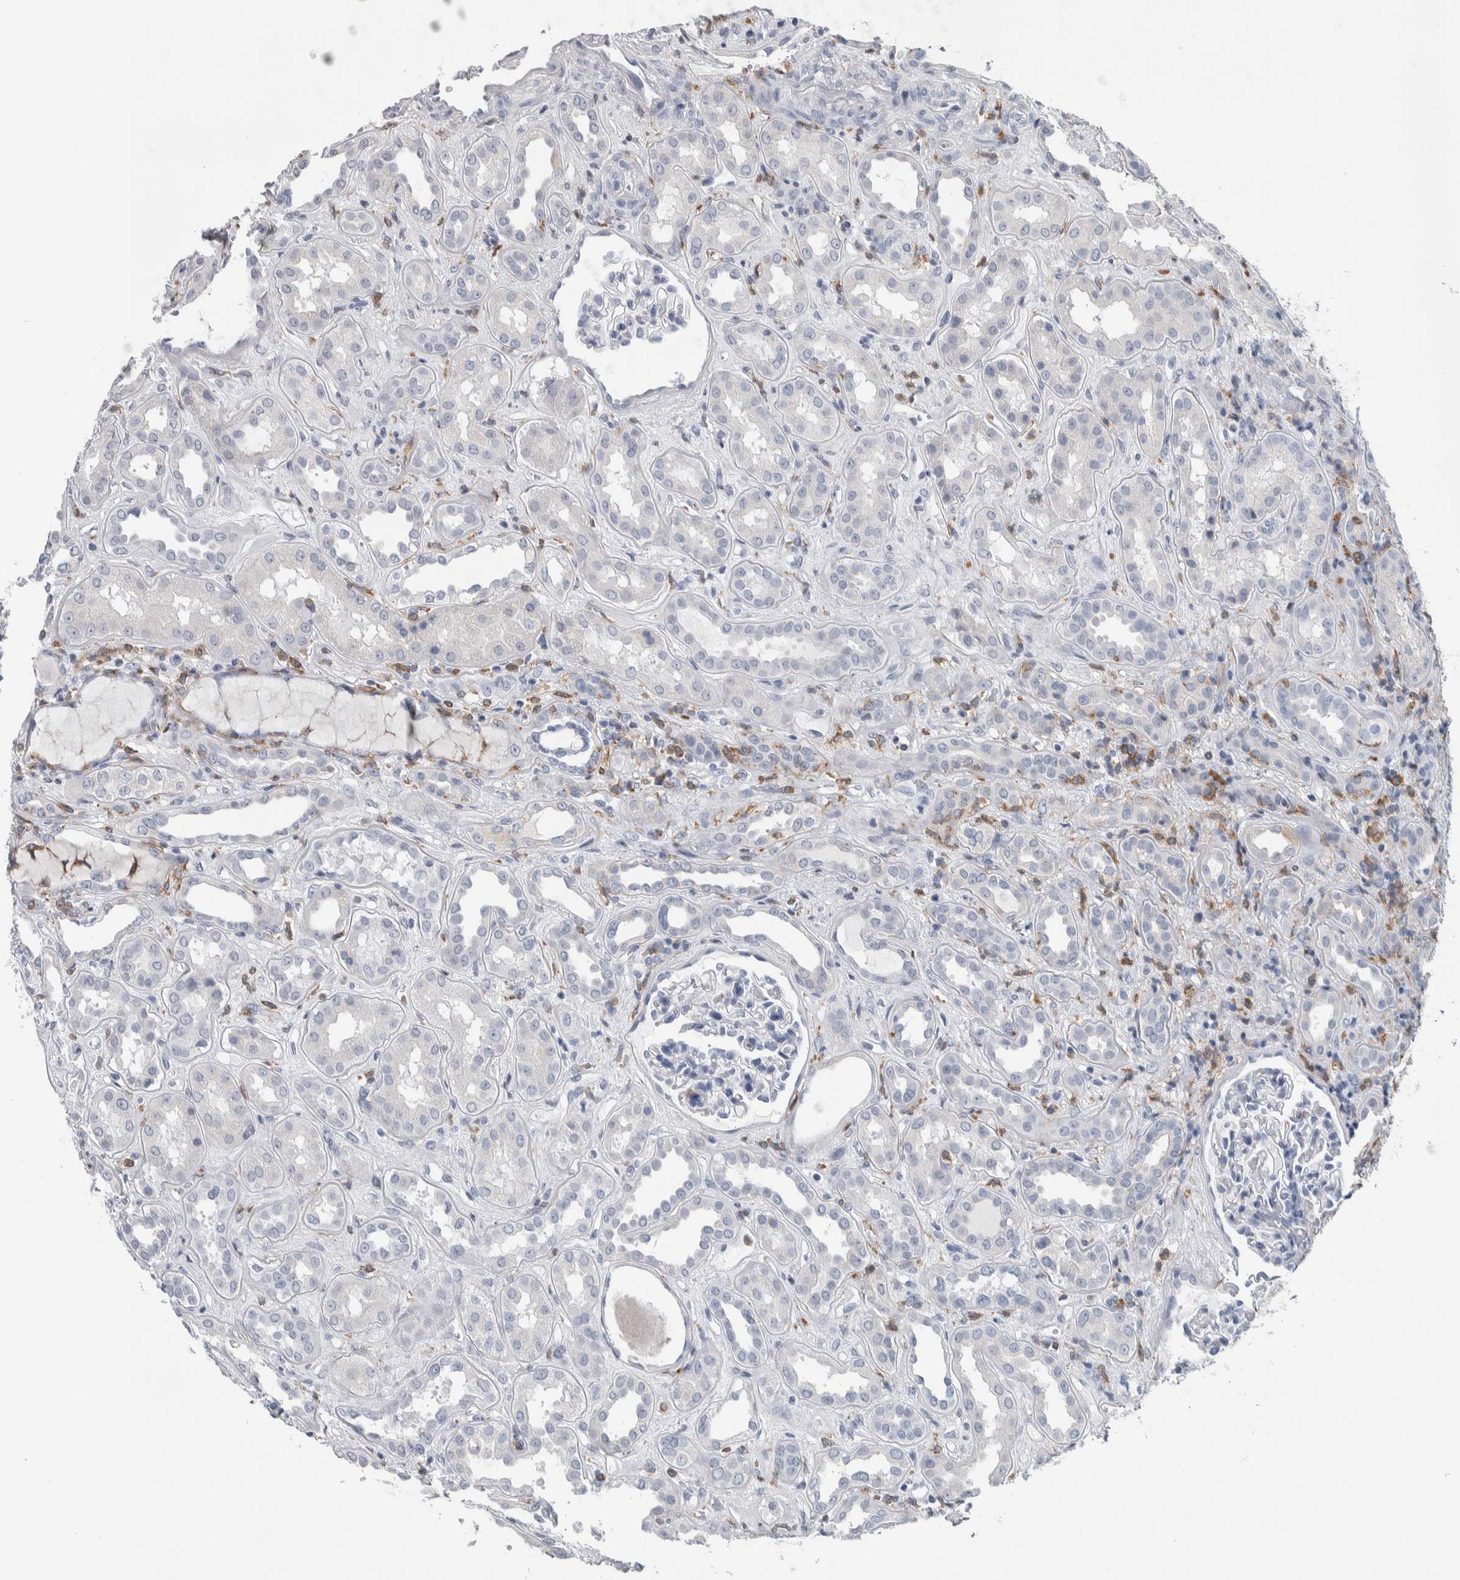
{"staining": {"intensity": "negative", "quantity": "none", "location": "none"}, "tissue": "kidney", "cell_type": "Cells in glomeruli", "image_type": "normal", "snomed": [{"axis": "morphology", "description": "Normal tissue, NOS"}, {"axis": "topography", "description": "Kidney"}], "caption": "The histopathology image demonstrates no staining of cells in glomeruli in normal kidney.", "gene": "SKAP2", "patient": {"sex": "male", "age": 59}}